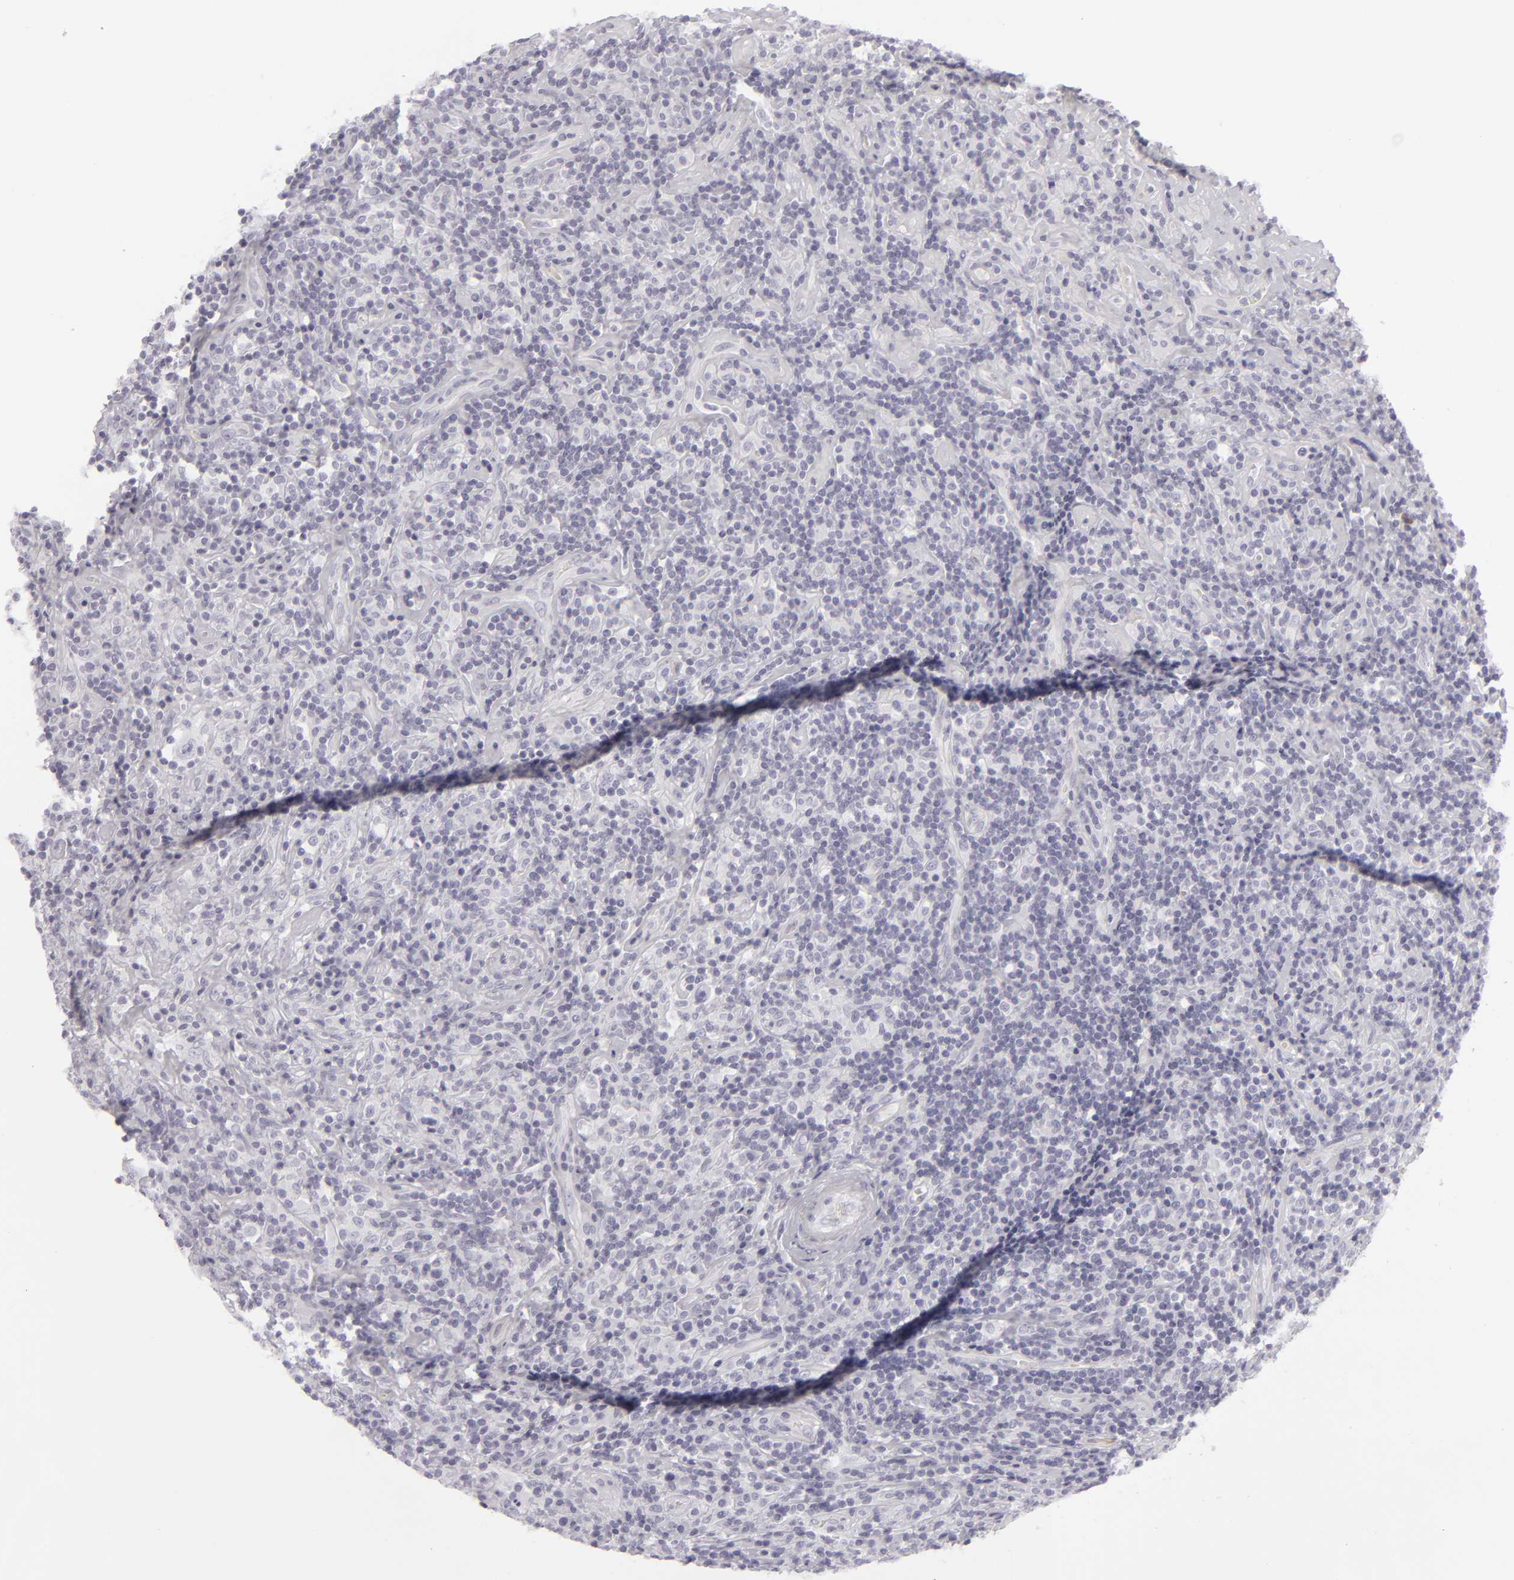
{"staining": {"intensity": "negative", "quantity": "none", "location": "none"}, "tissue": "lymphoma", "cell_type": "Tumor cells", "image_type": "cancer", "snomed": [{"axis": "morphology", "description": "Hodgkin's disease, NOS"}, {"axis": "topography", "description": "Lymph node"}], "caption": "The IHC micrograph has no significant staining in tumor cells of Hodgkin's disease tissue.", "gene": "JUP", "patient": {"sex": "male", "age": 46}}